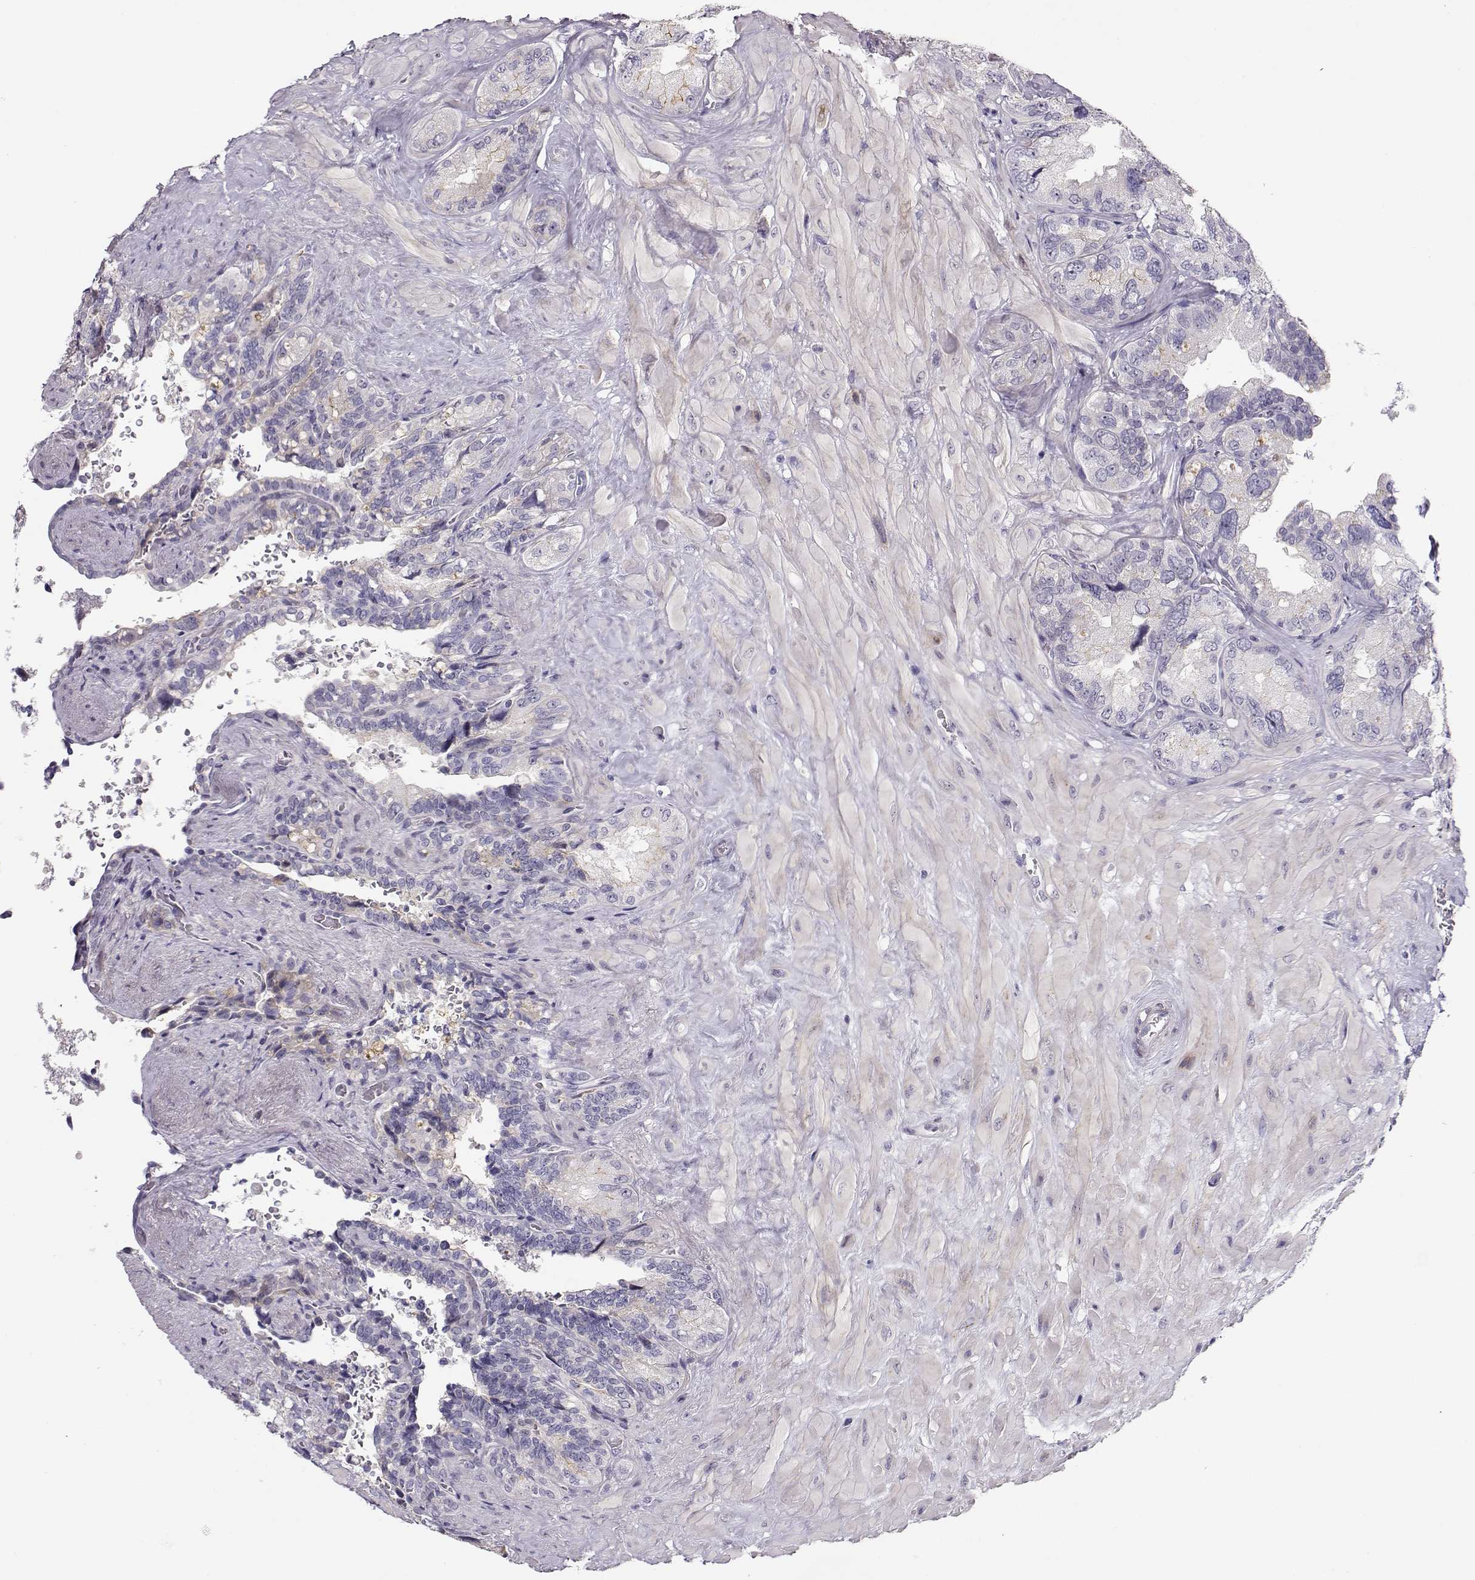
{"staining": {"intensity": "negative", "quantity": "none", "location": "none"}, "tissue": "seminal vesicle", "cell_type": "Glandular cells", "image_type": "normal", "snomed": [{"axis": "morphology", "description": "Normal tissue, NOS"}, {"axis": "topography", "description": "Seminal veicle"}], "caption": "DAB immunohistochemical staining of unremarkable human seminal vesicle demonstrates no significant positivity in glandular cells. (Stains: DAB (3,3'-diaminobenzidine) immunohistochemistry with hematoxylin counter stain, Microscopy: brightfield microscopy at high magnification).", "gene": "CRX", "patient": {"sex": "male", "age": 69}}